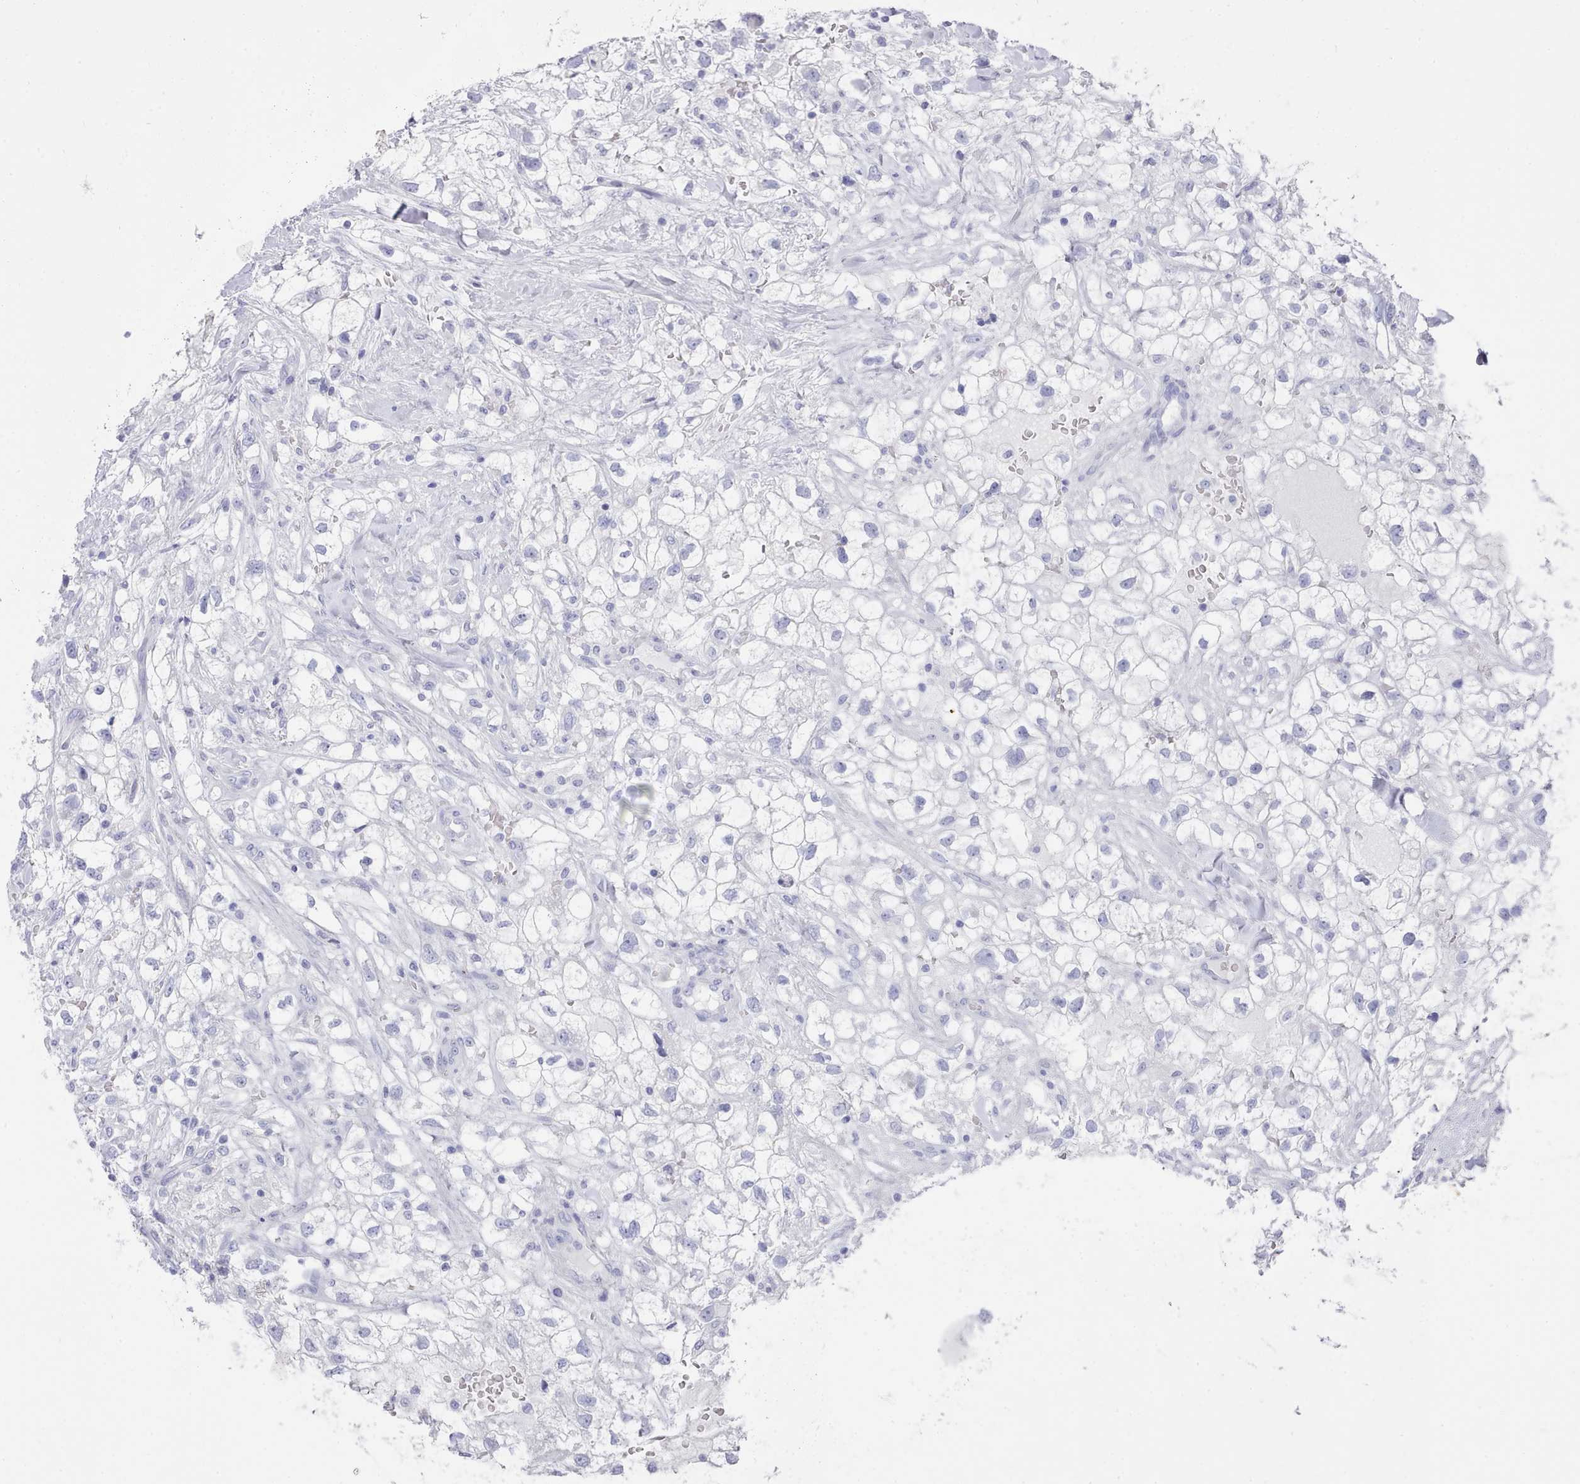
{"staining": {"intensity": "negative", "quantity": "none", "location": "none"}, "tissue": "renal cancer", "cell_type": "Tumor cells", "image_type": "cancer", "snomed": [{"axis": "morphology", "description": "Adenocarcinoma, NOS"}, {"axis": "topography", "description": "Kidney"}], "caption": "Image shows no significant protein expression in tumor cells of adenocarcinoma (renal).", "gene": "LRRC37A", "patient": {"sex": "male", "age": 59}}